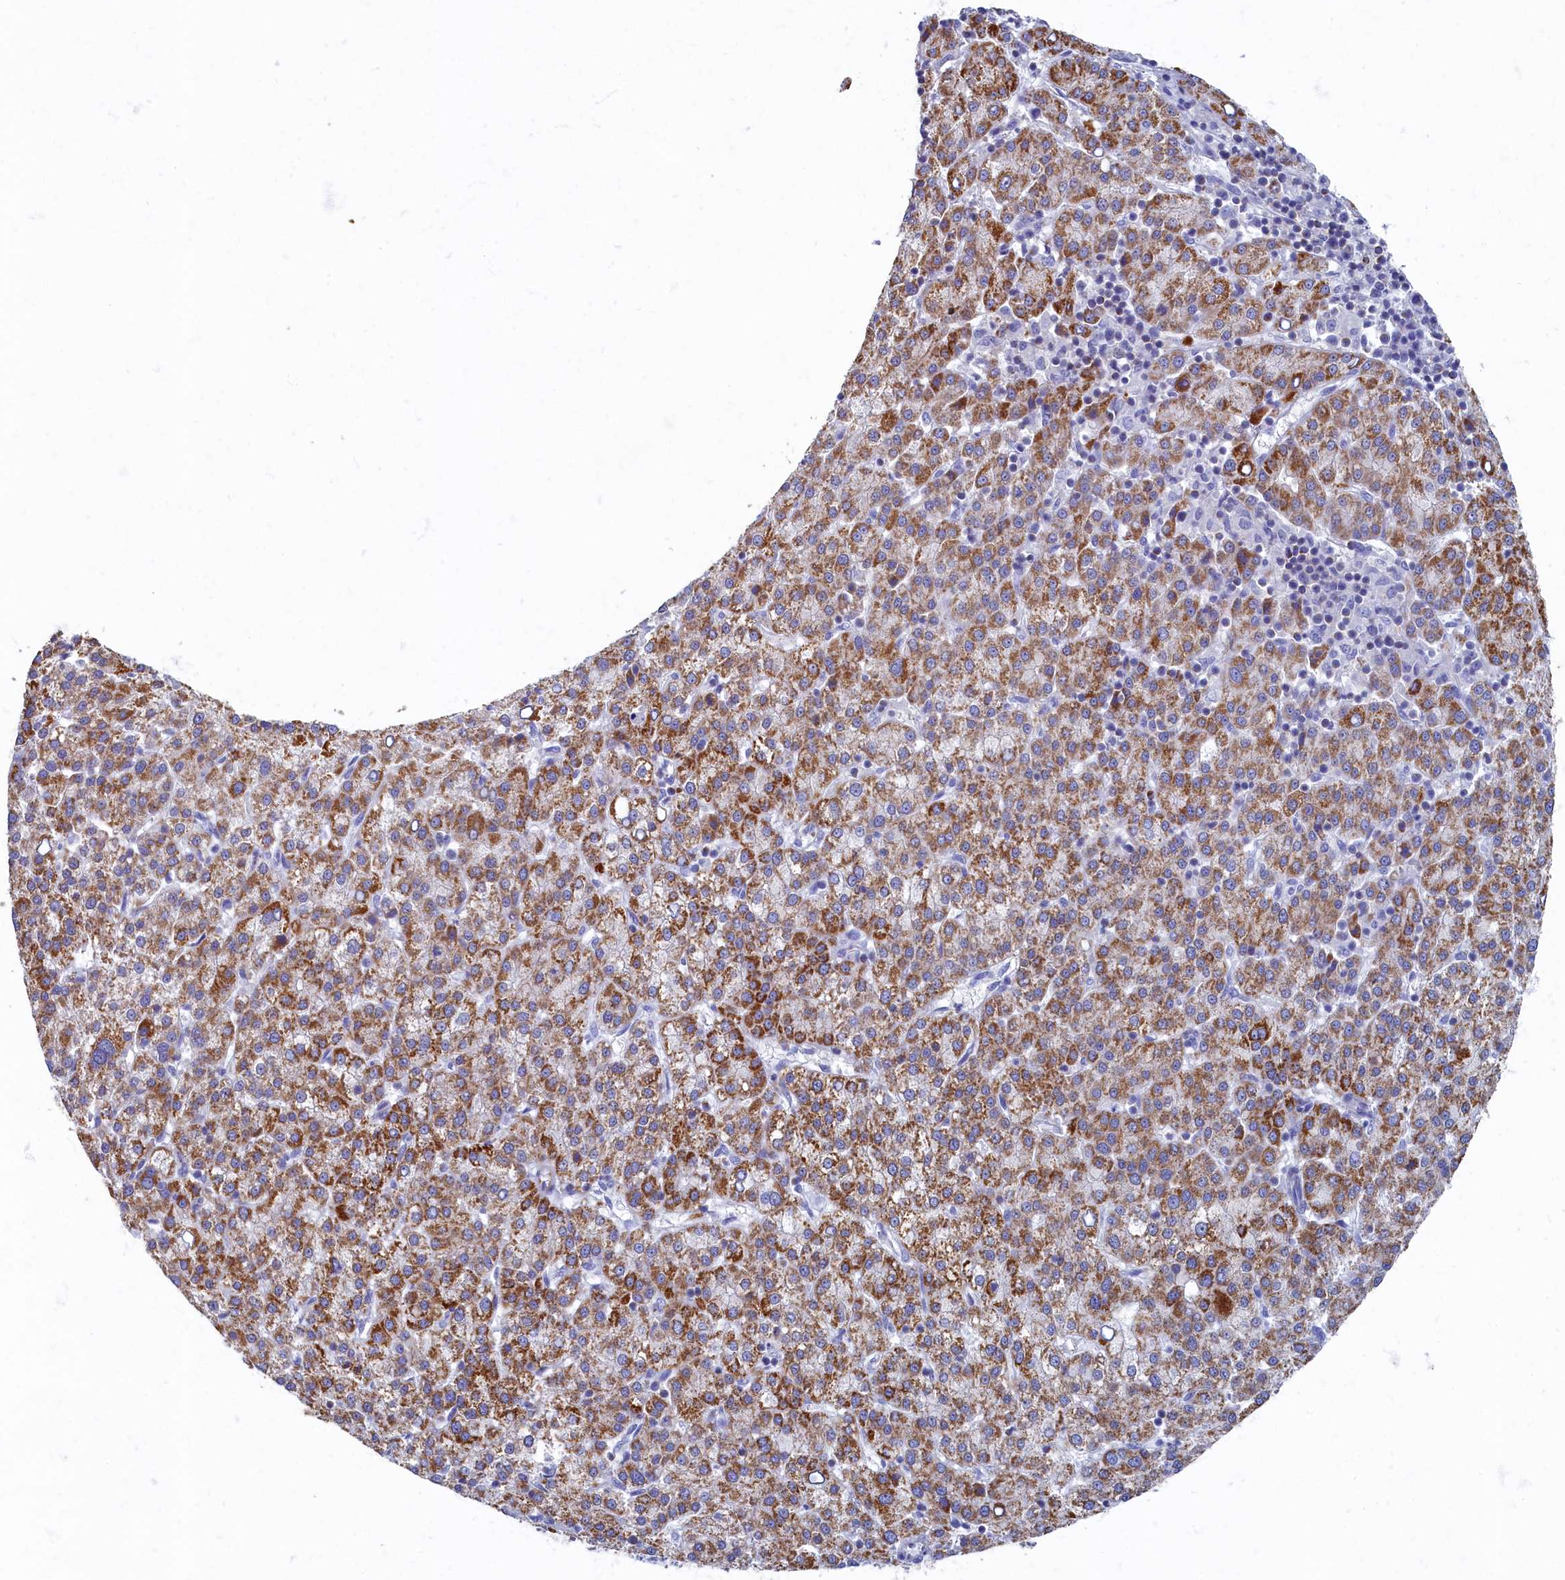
{"staining": {"intensity": "moderate", "quantity": ">75%", "location": "cytoplasmic/membranous"}, "tissue": "liver cancer", "cell_type": "Tumor cells", "image_type": "cancer", "snomed": [{"axis": "morphology", "description": "Carcinoma, Hepatocellular, NOS"}, {"axis": "topography", "description": "Liver"}], "caption": "The immunohistochemical stain labels moderate cytoplasmic/membranous positivity in tumor cells of hepatocellular carcinoma (liver) tissue.", "gene": "OCIAD2", "patient": {"sex": "female", "age": 58}}